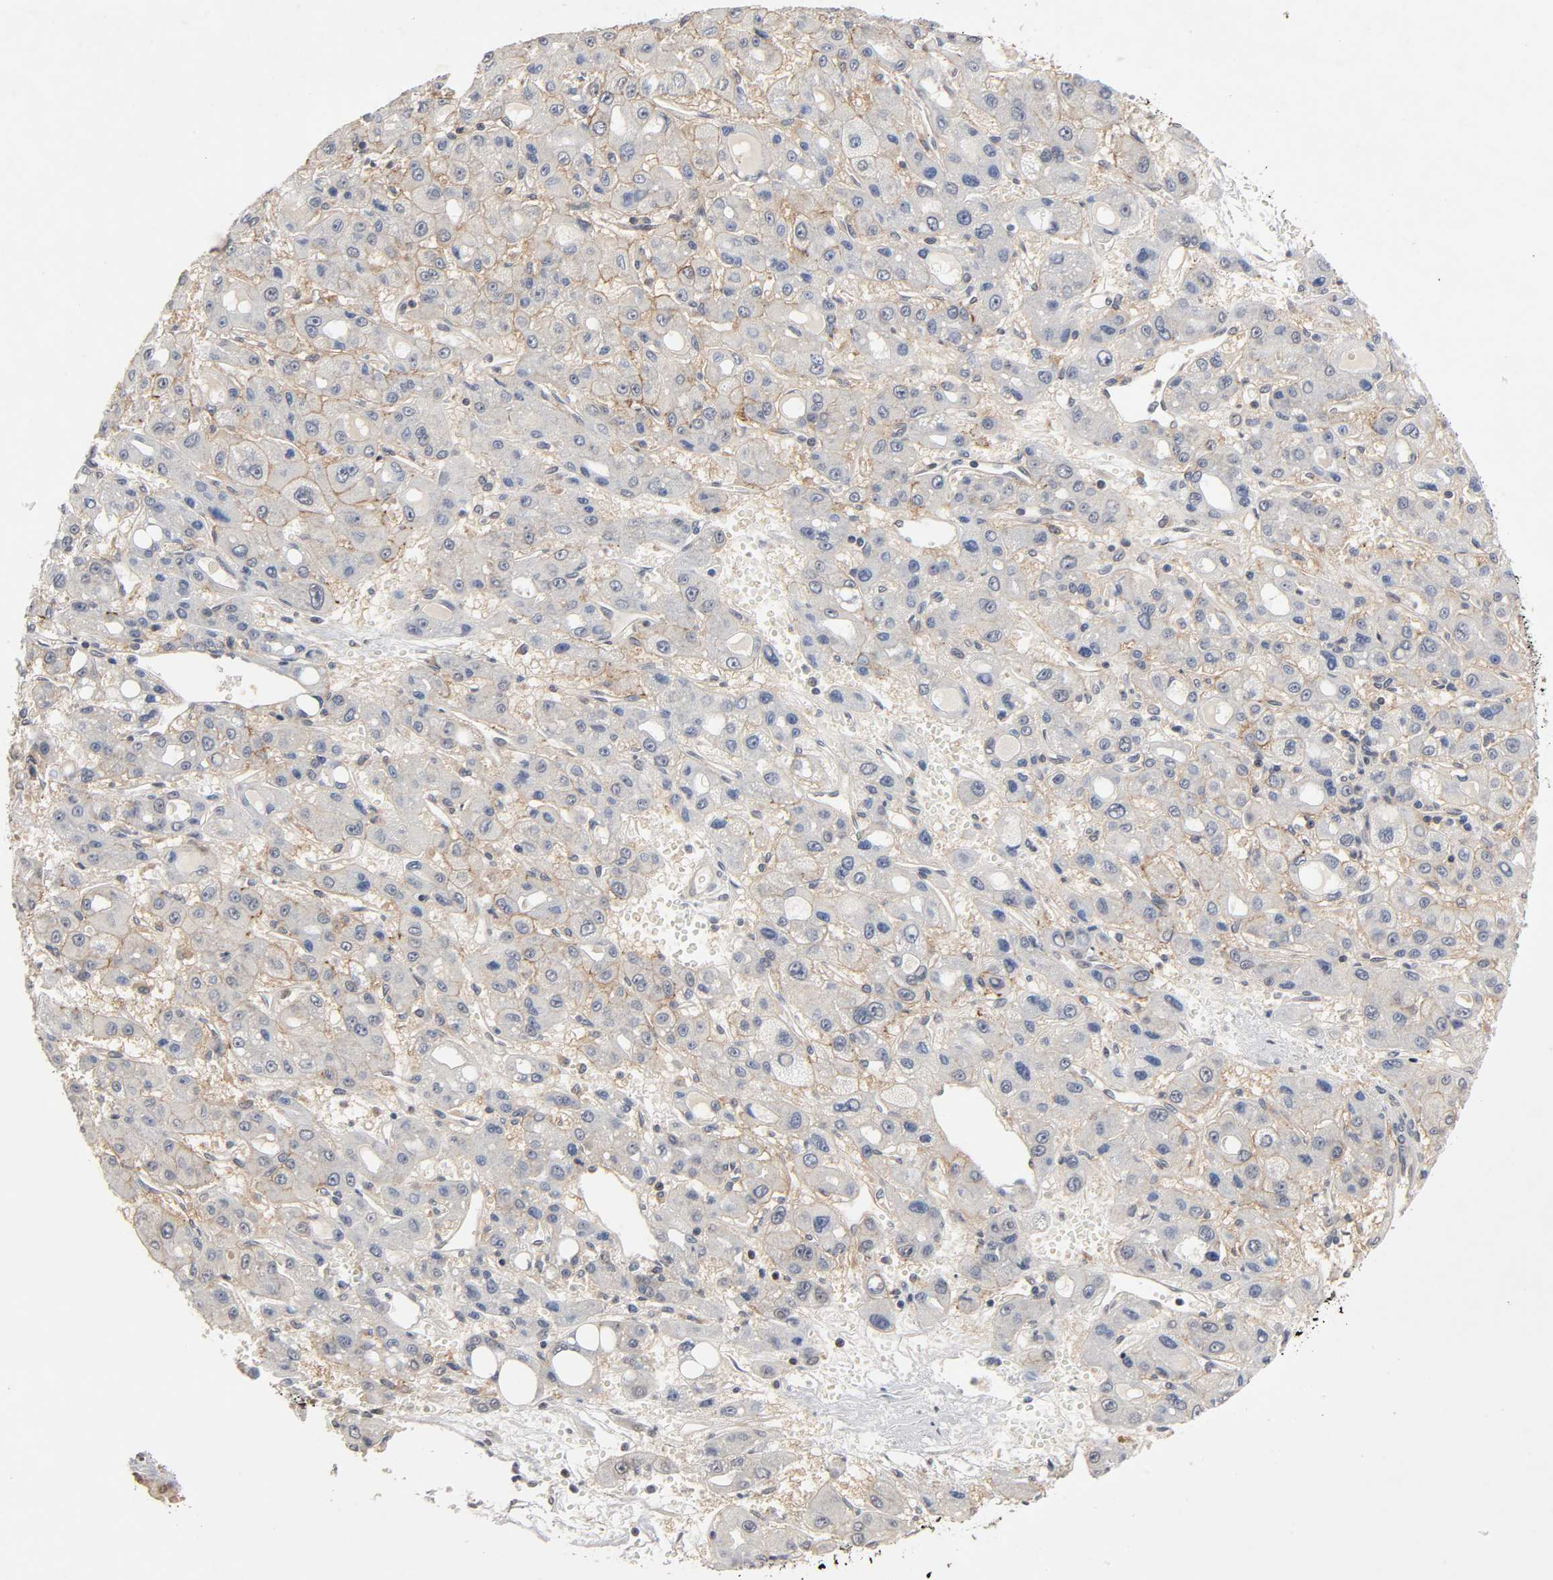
{"staining": {"intensity": "moderate", "quantity": "<25%", "location": "cytoplasmic/membranous"}, "tissue": "liver cancer", "cell_type": "Tumor cells", "image_type": "cancer", "snomed": [{"axis": "morphology", "description": "Carcinoma, Hepatocellular, NOS"}, {"axis": "topography", "description": "Liver"}], "caption": "Immunohistochemistry (DAB (3,3'-diaminobenzidine)) staining of human hepatocellular carcinoma (liver) exhibits moderate cytoplasmic/membranous protein expression in approximately <25% of tumor cells.", "gene": "HTR1E", "patient": {"sex": "male", "age": 55}}